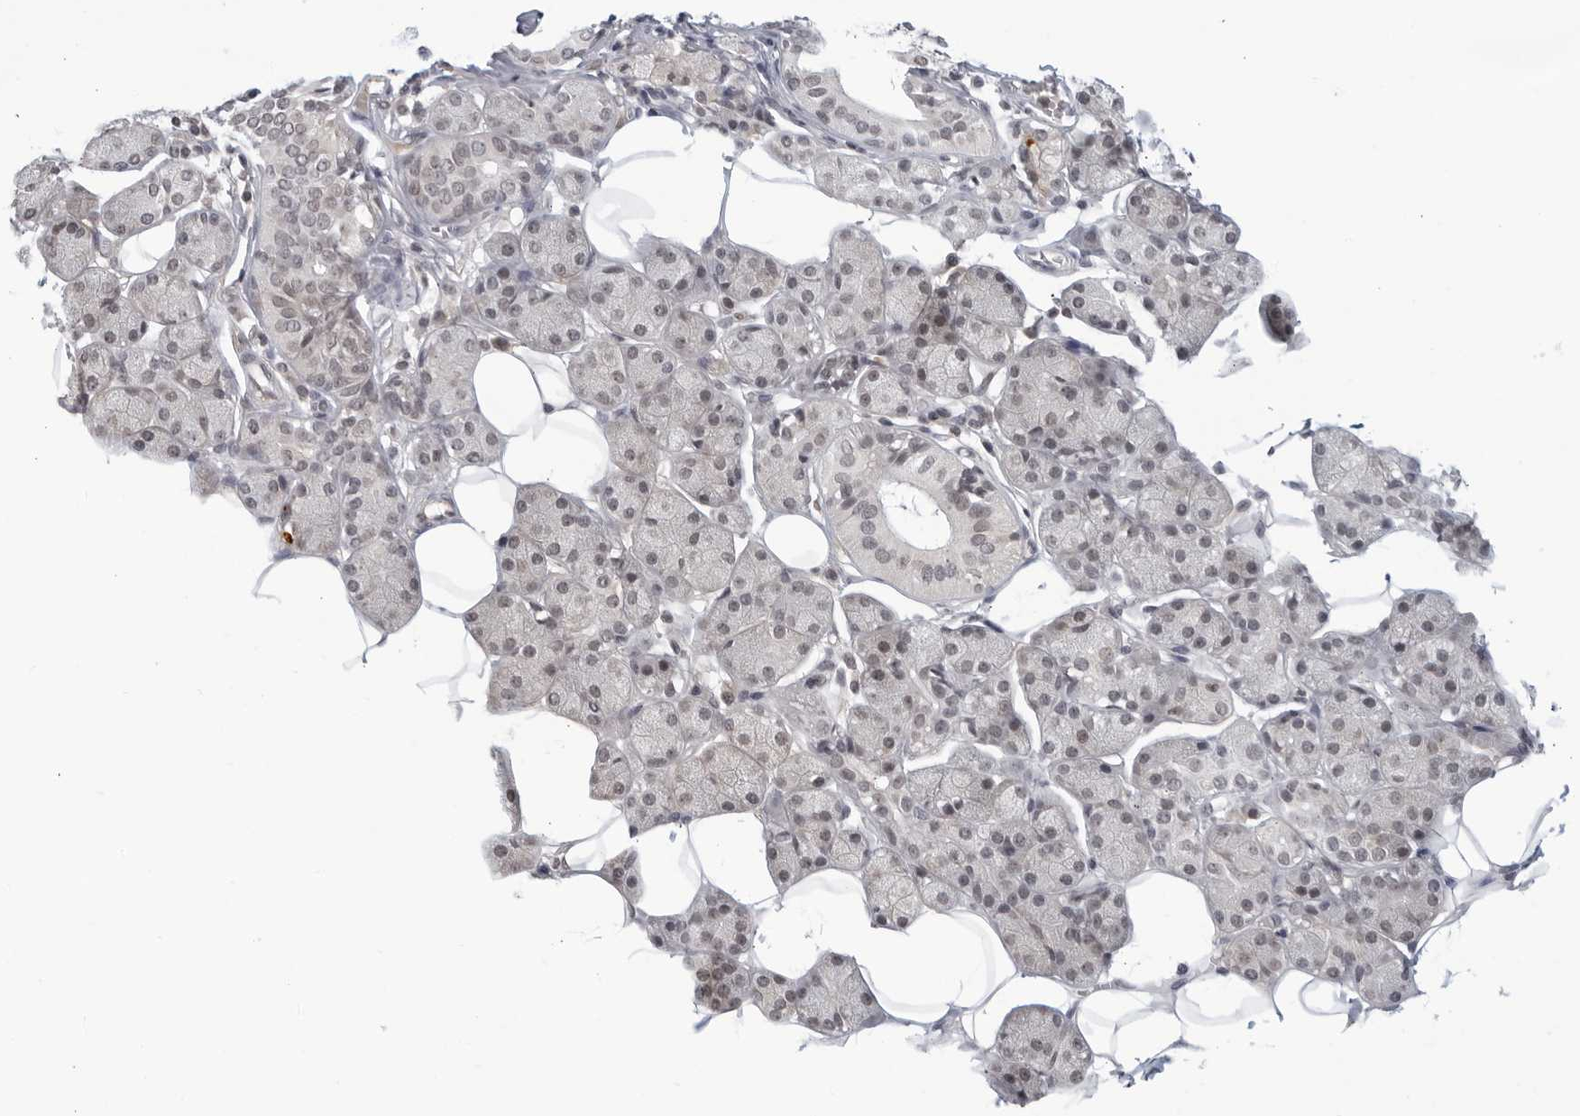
{"staining": {"intensity": "moderate", "quantity": "<25%", "location": "cytoplasmic/membranous"}, "tissue": "salivary gland", "cell_type": "Glandular cells", "image_type": "normal", "snomed": [{"axis": "morphology", "description": "Normal tissue, NOS"}, {"axis": "topography", "description": "Salivary gland"}], "caption": "A high-resolution micrograph shows IHC staining of normal salivary gland, which shows moderate cytoplasmic/membranous expression in approximately <25% of glandular cells.", "gene": "CC2D1B", "patient": {"sex": "female", "age": 33}}